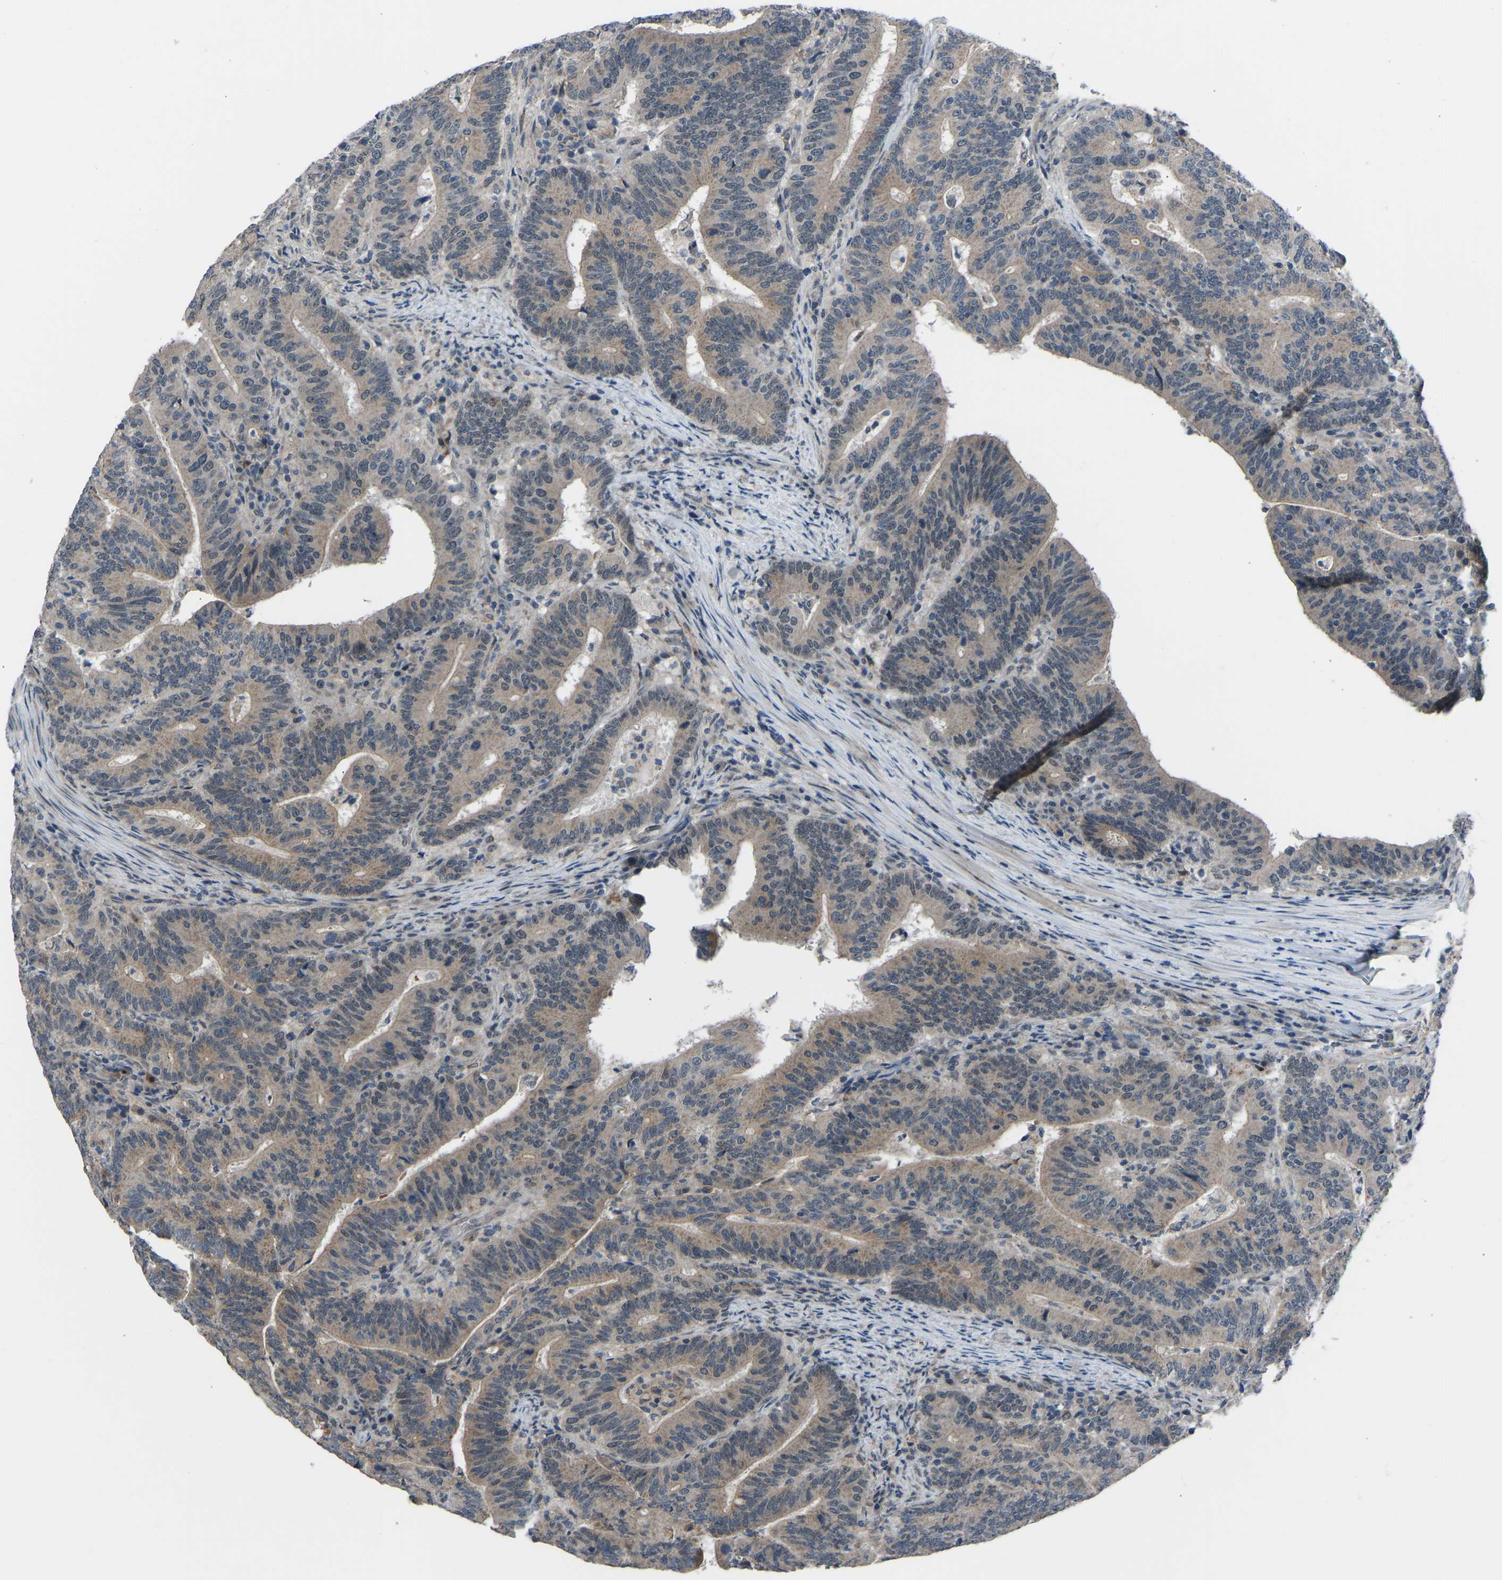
{"staining": {"intensity": "moderate", "quantity": ">75%", "location": "cytoplasmic/membranous"}, "tissue": "colorectal cancer", "cell_type": "Tumor cells", "image_type": "cancer", "snomed": [{"axis": "morphology", "description": "Adenocarcinoma, NOS"}, {"axis": "topography", "description": "Colon"}], "caption": "A brown stain shows moderate cytoplasmic/membranous positivity of a protein in human colorectal adenocarcinoma tumor cells.", "gene": "CDK2AP1", "patient": {"sex": "female", "age": 66}}